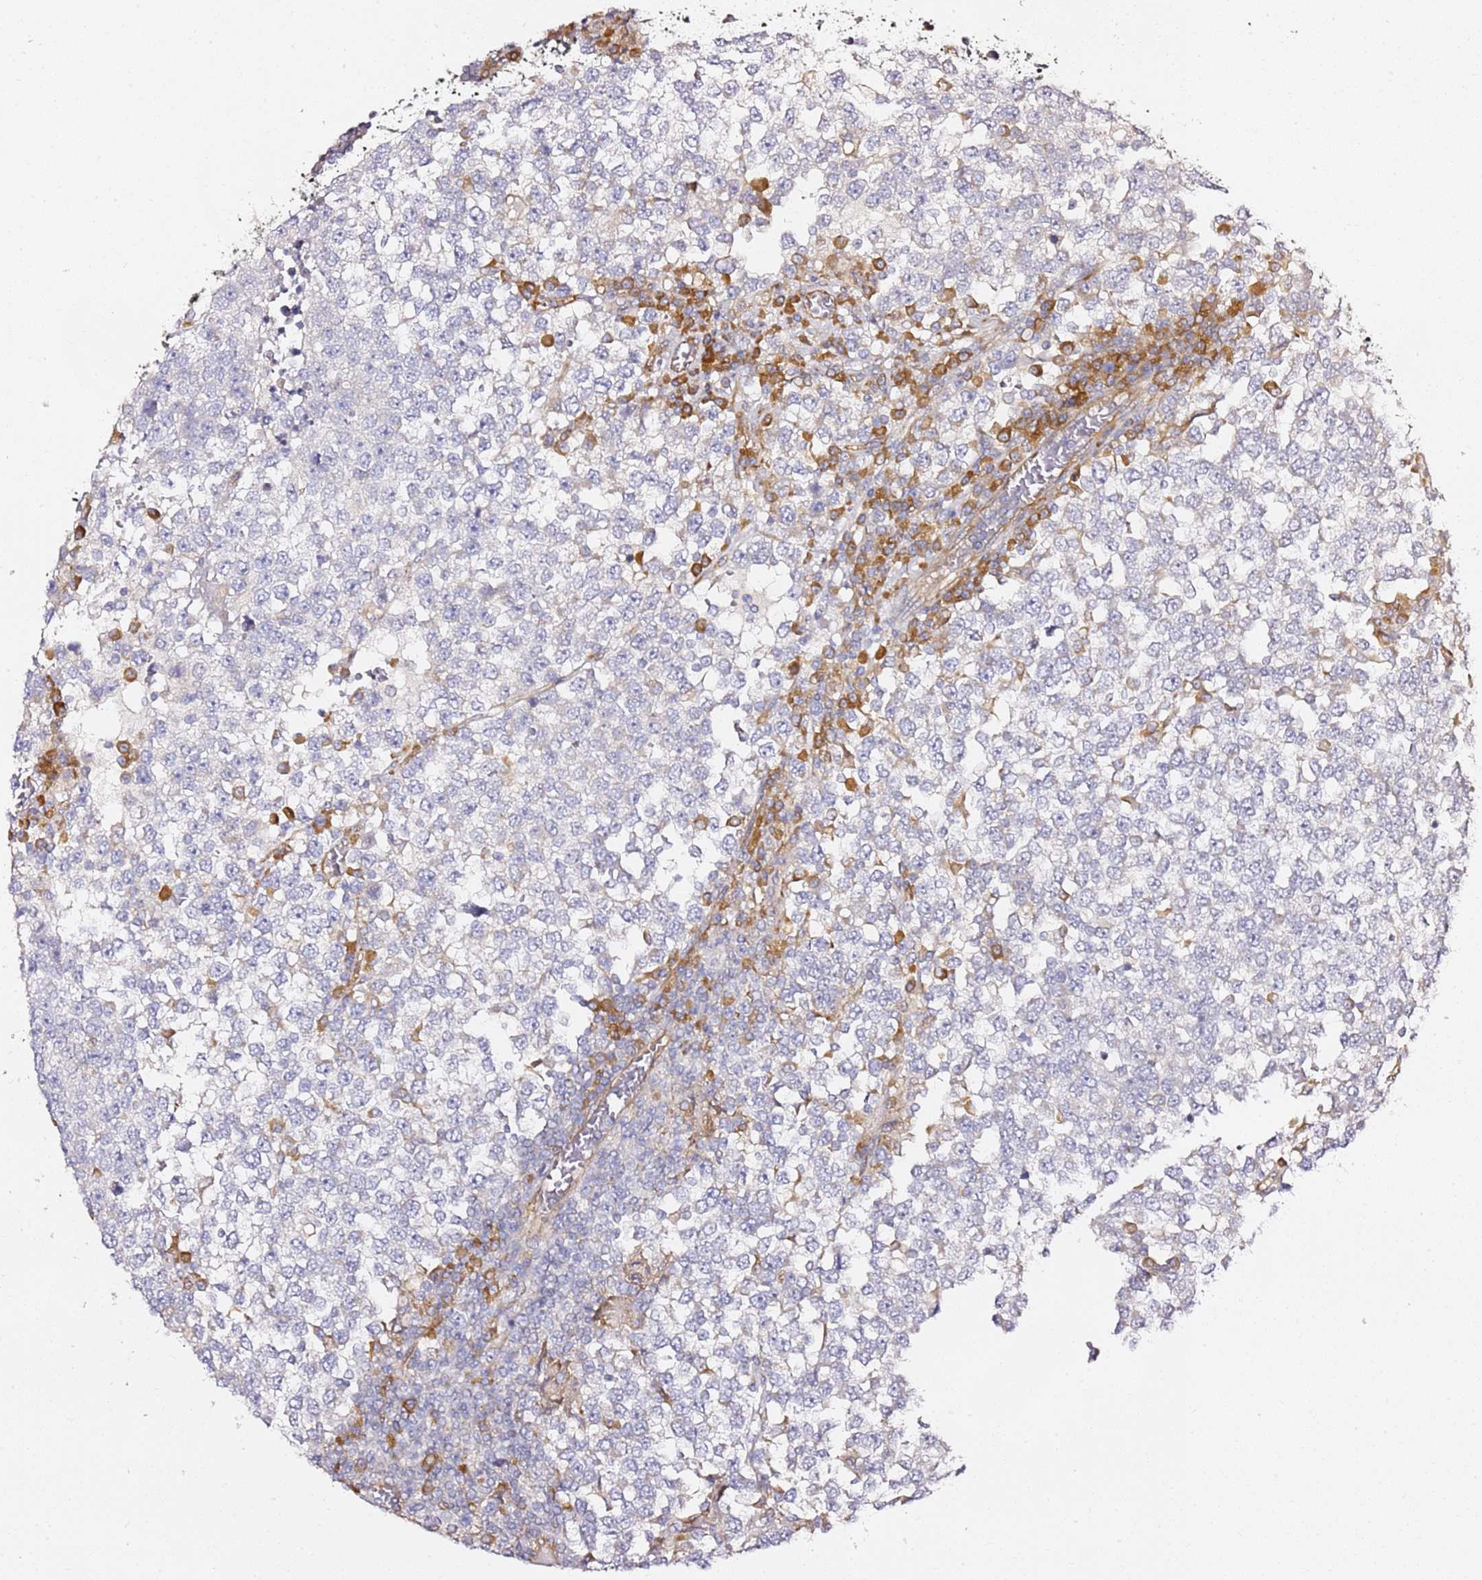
{"staining": {"intensity": "negative", "quantity": "none", "location": "none"}, "tissue": "testis cancer", "cell_type": "Tumor cells", "image_type": "cancer", "snomed": [{"axis": "morphology", "description": "Seminoma, NOS"}, {"axis": "topography", "description": "Testis"}], "caption": "IHC of seminoma (testis) demonstrates no positivity in tumor cells.", "gene": "KIF7", "patient": {"sex": "male", "age": 65}}